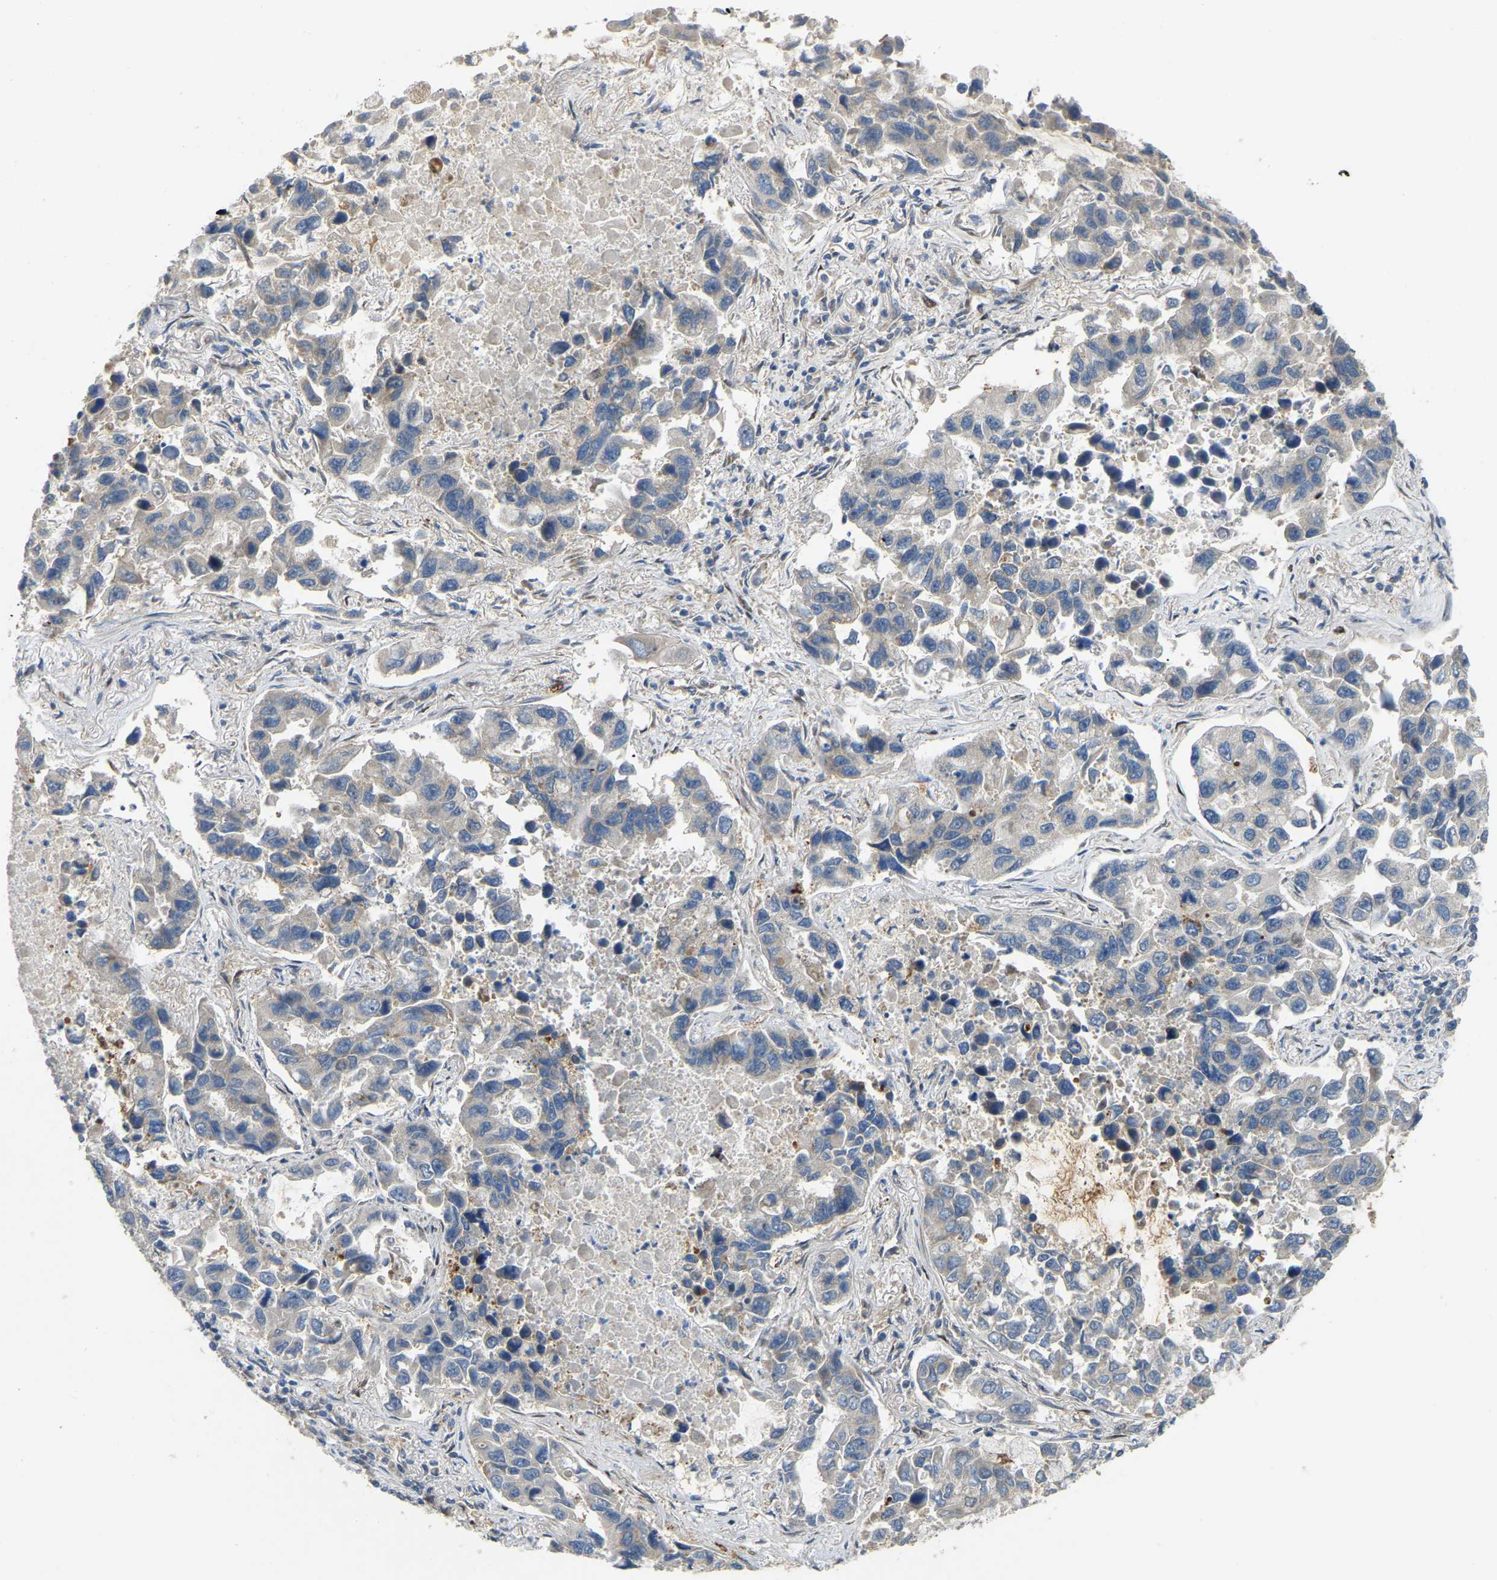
{"staining": {"intensity": "weak", "quantity": "<25%", "location": "cytoplasmic/membranous"}, "tissue": "lung cancer", "cell_type": "Tumor cells", "image_type": "cancer", "snomed": [{"axis": "morphology", "description": "Adenocarcinoma, NOS"}, {"axis": "topography", "description": "Lung"}], "caption": "This histopathology image is of lung cancer (adenocarcinoma) stained with immunohistochemistry (IHC) to label a protein in brown with the nuclei are counter-stained blue. There is no staining in tumor cells. (DAB (3,3'-diaminobenzidine) immunohistochemistry visualized using brightfield microscopy, high magnification).", "gene": "C21orf91", "patient": {"sex": "male", "age": 64}}